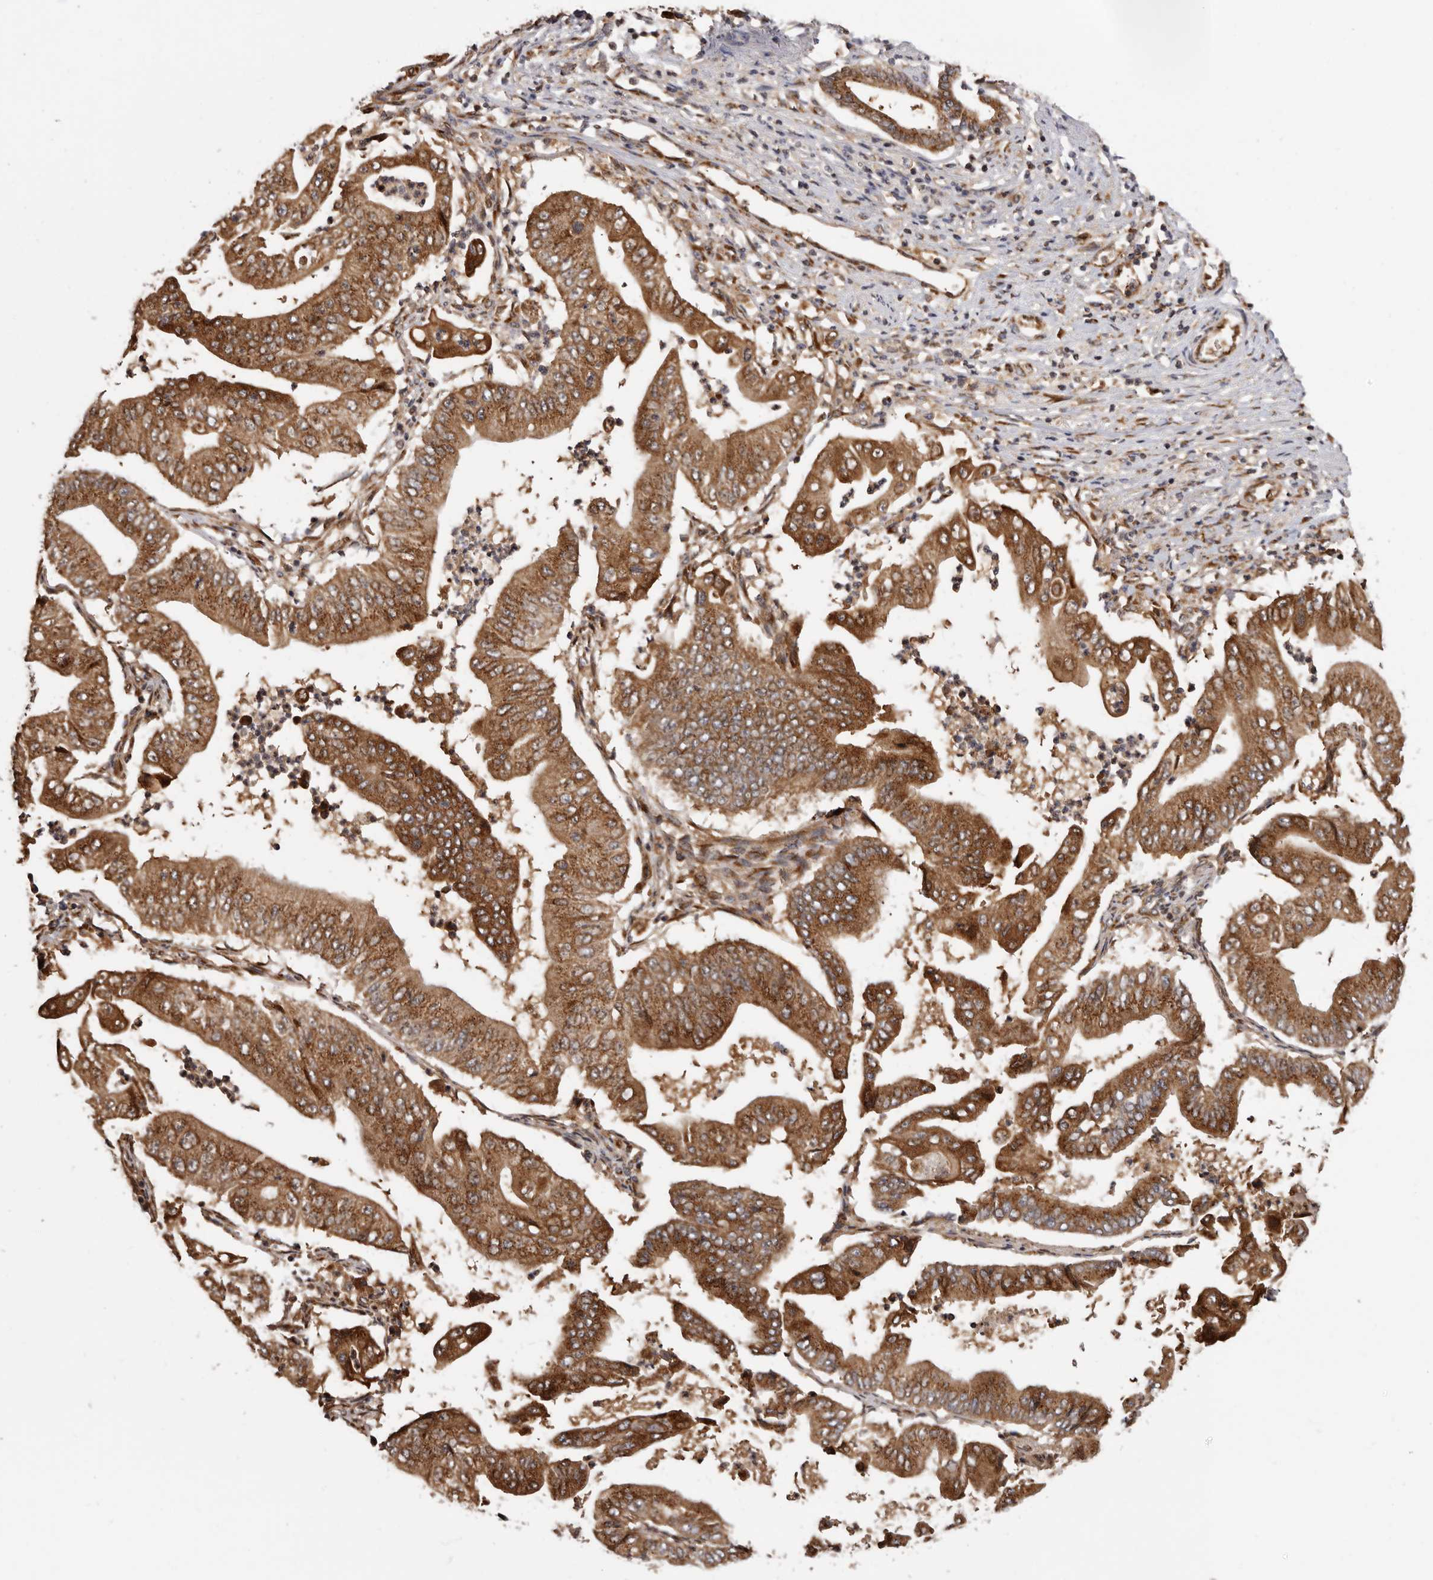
{"staining": {"intensity": "strong", "quantity": ">75%", "location": "cytoplasmic/membranous"}, "tissue": "pancreatic cancer", "cell_type": "Tumor cells", "image_type": "cancer", "snomed": [{"axis": "morphology", "description": "Adenocarcinoma, NOS"}, {"axis": "topography", "description": "Pancreas"}], "caption": "A brown stain shows strong cytoplasmic/membranous positivity of a protein in human pancreatic adenocarcinoma tumor cells.", "gene": "GPR27", "patient": {"sex": "female", "age": 77}}